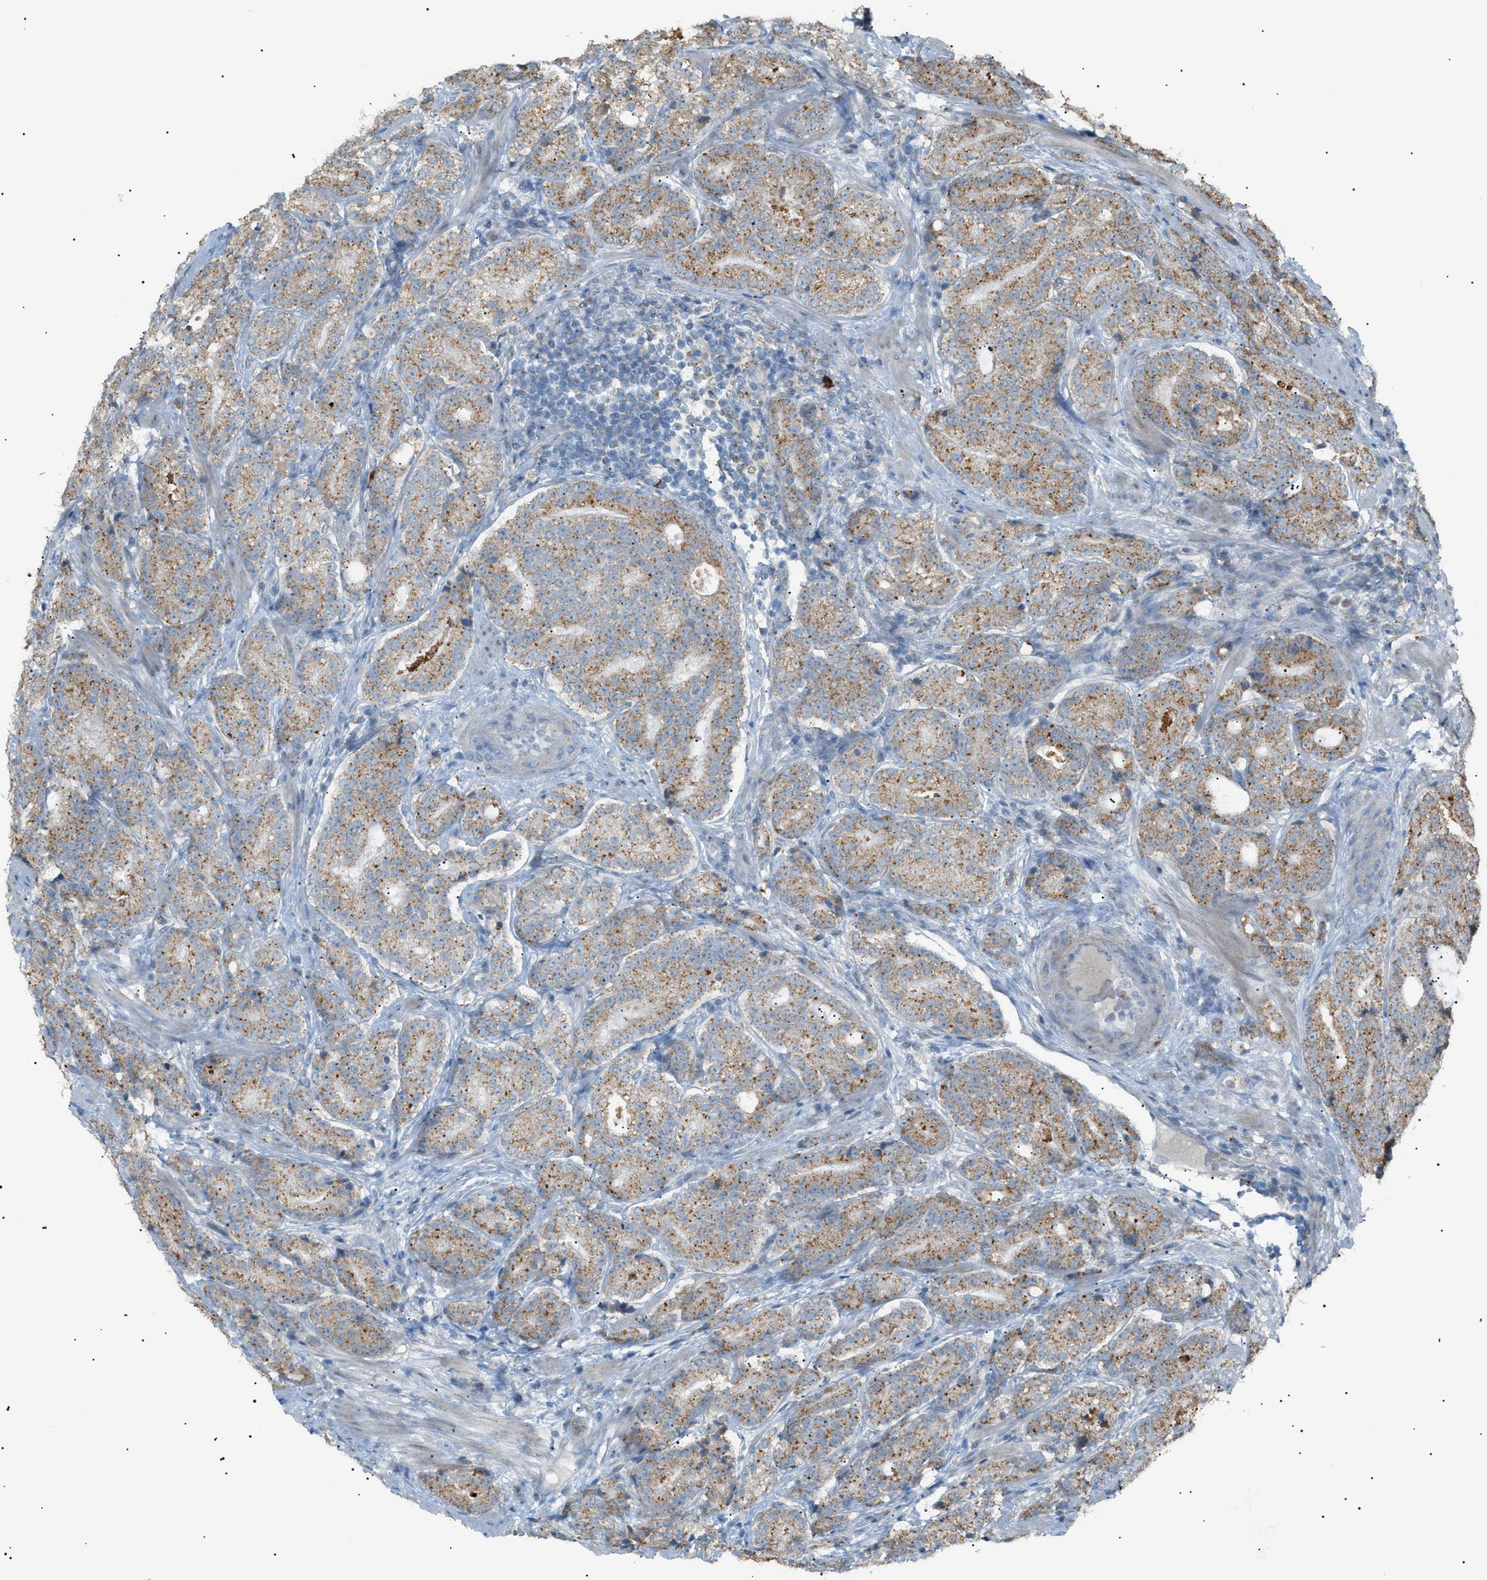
{"staining": {"intensity": "moderate", "quantity": ">75%", "location": "cytoplasmic/membranous"}, "tissue": "prostate cancer", "cell_type": "Tumor cells", "image_type": "cancer", "snomed": [{"axis": "morphology", "description": "Adenocarcinoma, High grade"}, {"axis": "topography", "description": "Prostate"}], "caption": "Moderate cytoplasmic/membranous positivity for a protein is present in about >75% of tumor cells of prostate cancer using immunohistochemistry.", "gene": "ZNF516", "patient": {"sex": "male", "age": 61}}